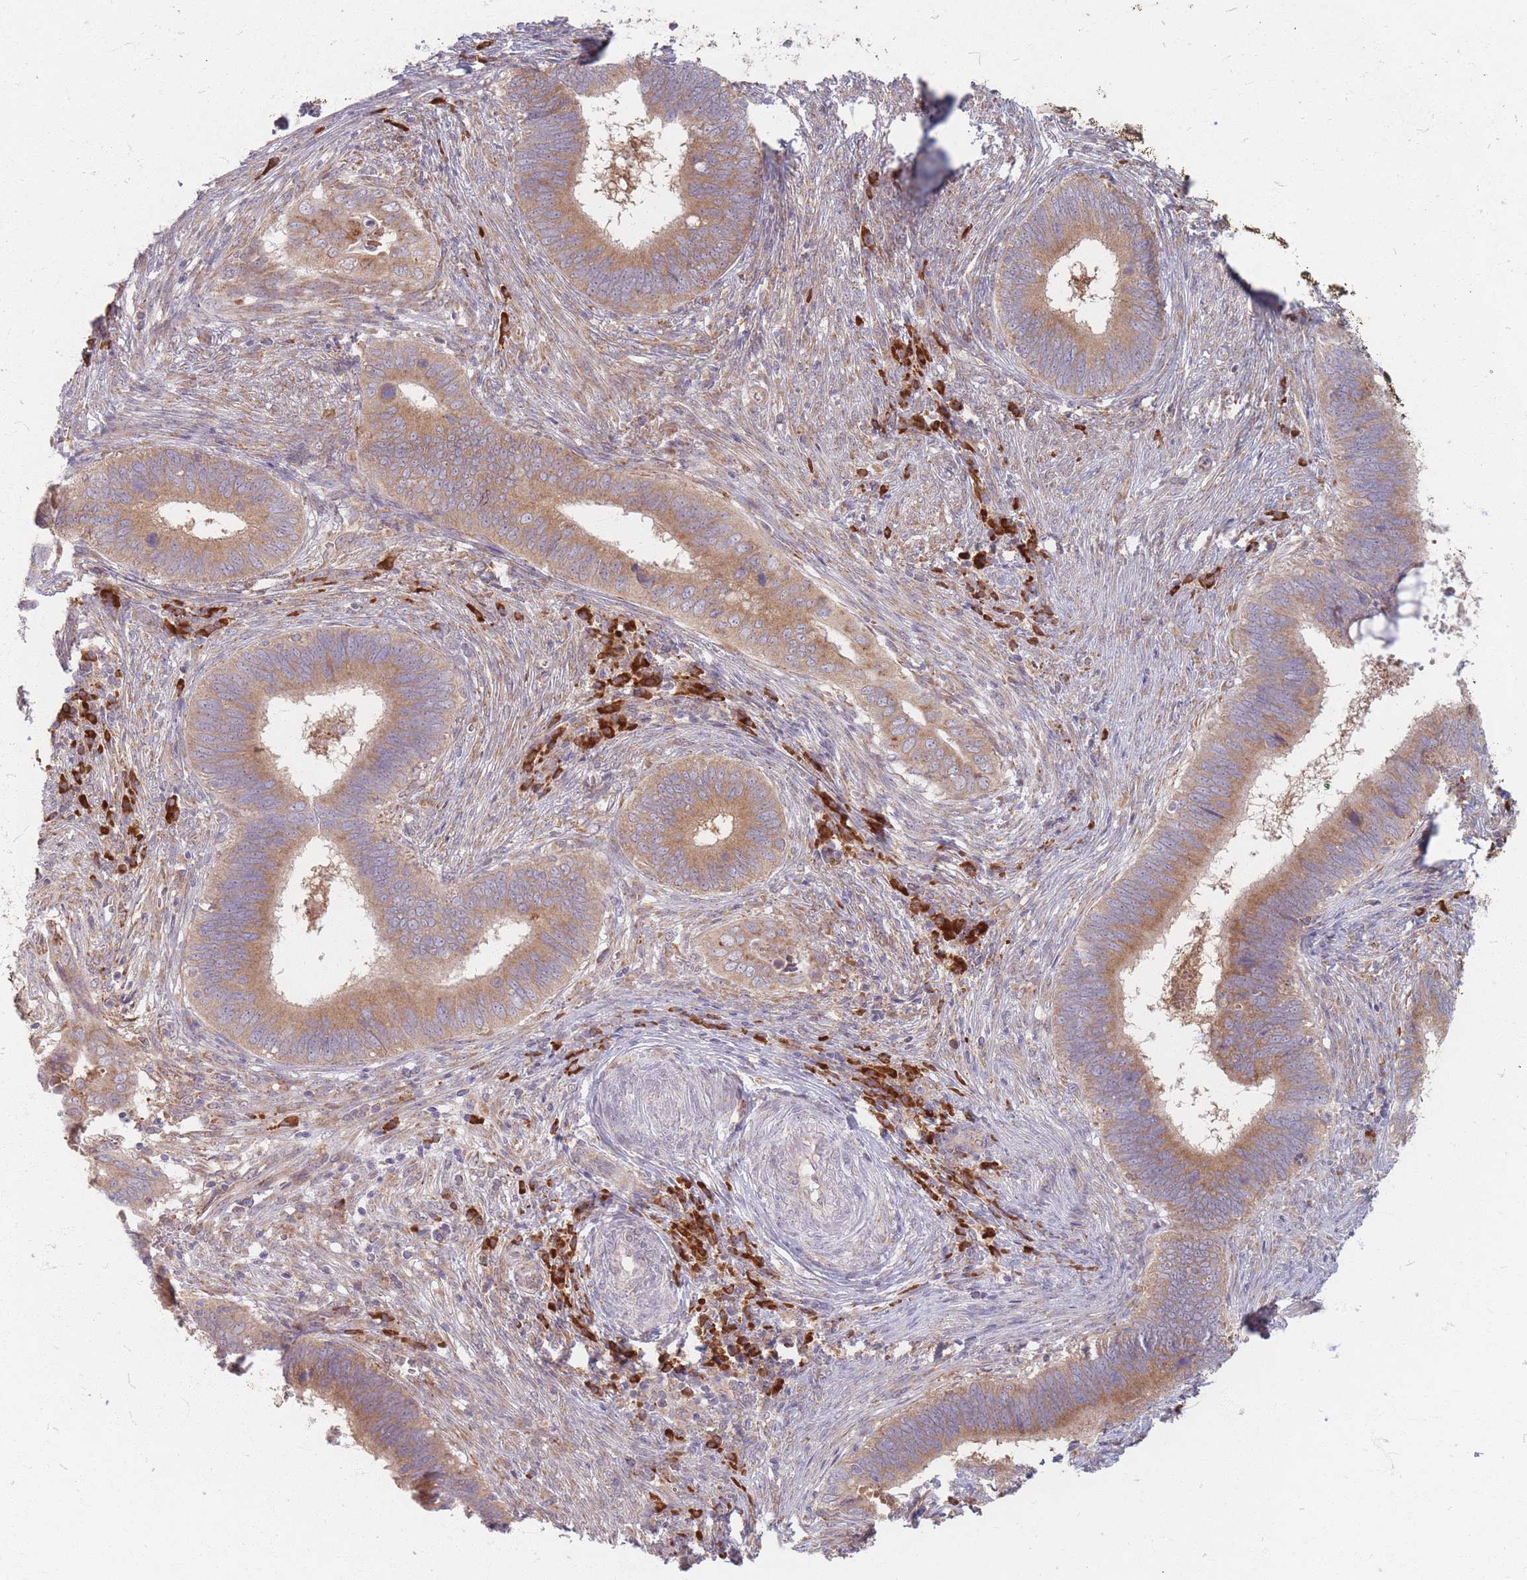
{"staining": {"intensity": "moderate", "quantity": ">75%", "location": "cytoplasmic/membranous"}, "tissue": "cervical cancer", "cell_type": "Tumor cells", "image_type": "cancer", "snomed": [{"axis": "morphology", "description": "Adenocarcinoma, NOS"}, {"axis": "topography", "description": "Cervix"}], "caption": "Tumor cells display moderate cytoplasmic/membranous positivity in approximately >75% of cells in cervical cancer. The staining was performed using DAB to visualize the protein expression in brown, while the nuclei were stained in blue with hematoxylin (Magnification: 20x).", "gene": "SMIM14", "patient": {"sex": "female", "age": 42}}